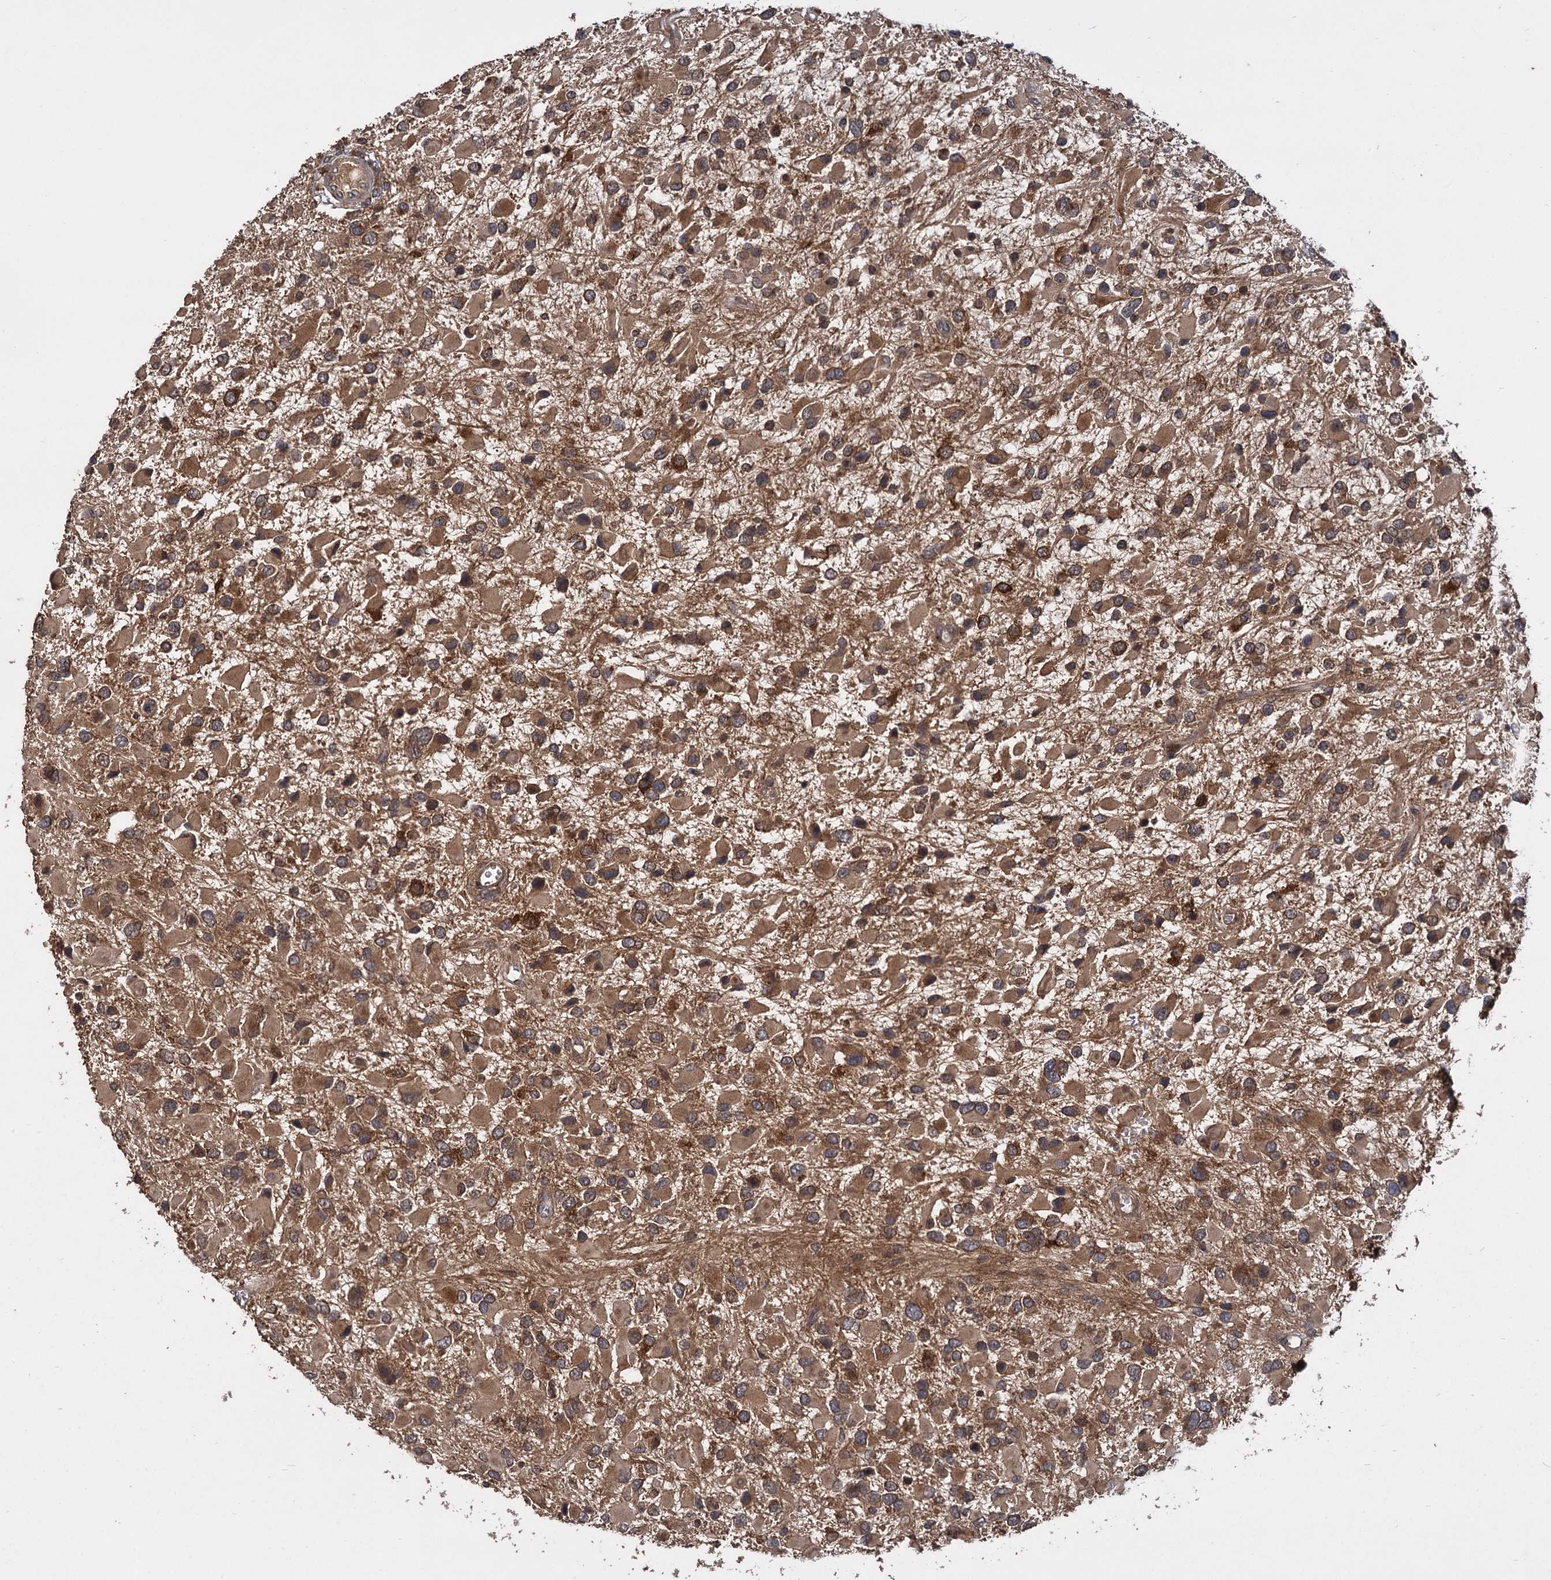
{"staining": {"intensity": "moderate", "quantity": ">75%", "location": "cytoplasmic/membranous"}, "tissue": "glioma", "cell_type": "Tumor cells", "image_type": "cancer", "snomed": [{"axis": "morphology", "description": "Glioma, malignant, High grade"}, {"axis": "topography", "description": "Brain"}], "caption": "Malignant high-grade glioma stained with a brown dye demonstrates moderate cytoplasmic/membranous positive staining in about >75% of tumor cells.", "gene": "INPPL1", "patient": {"sex": "male", "age": 53}}